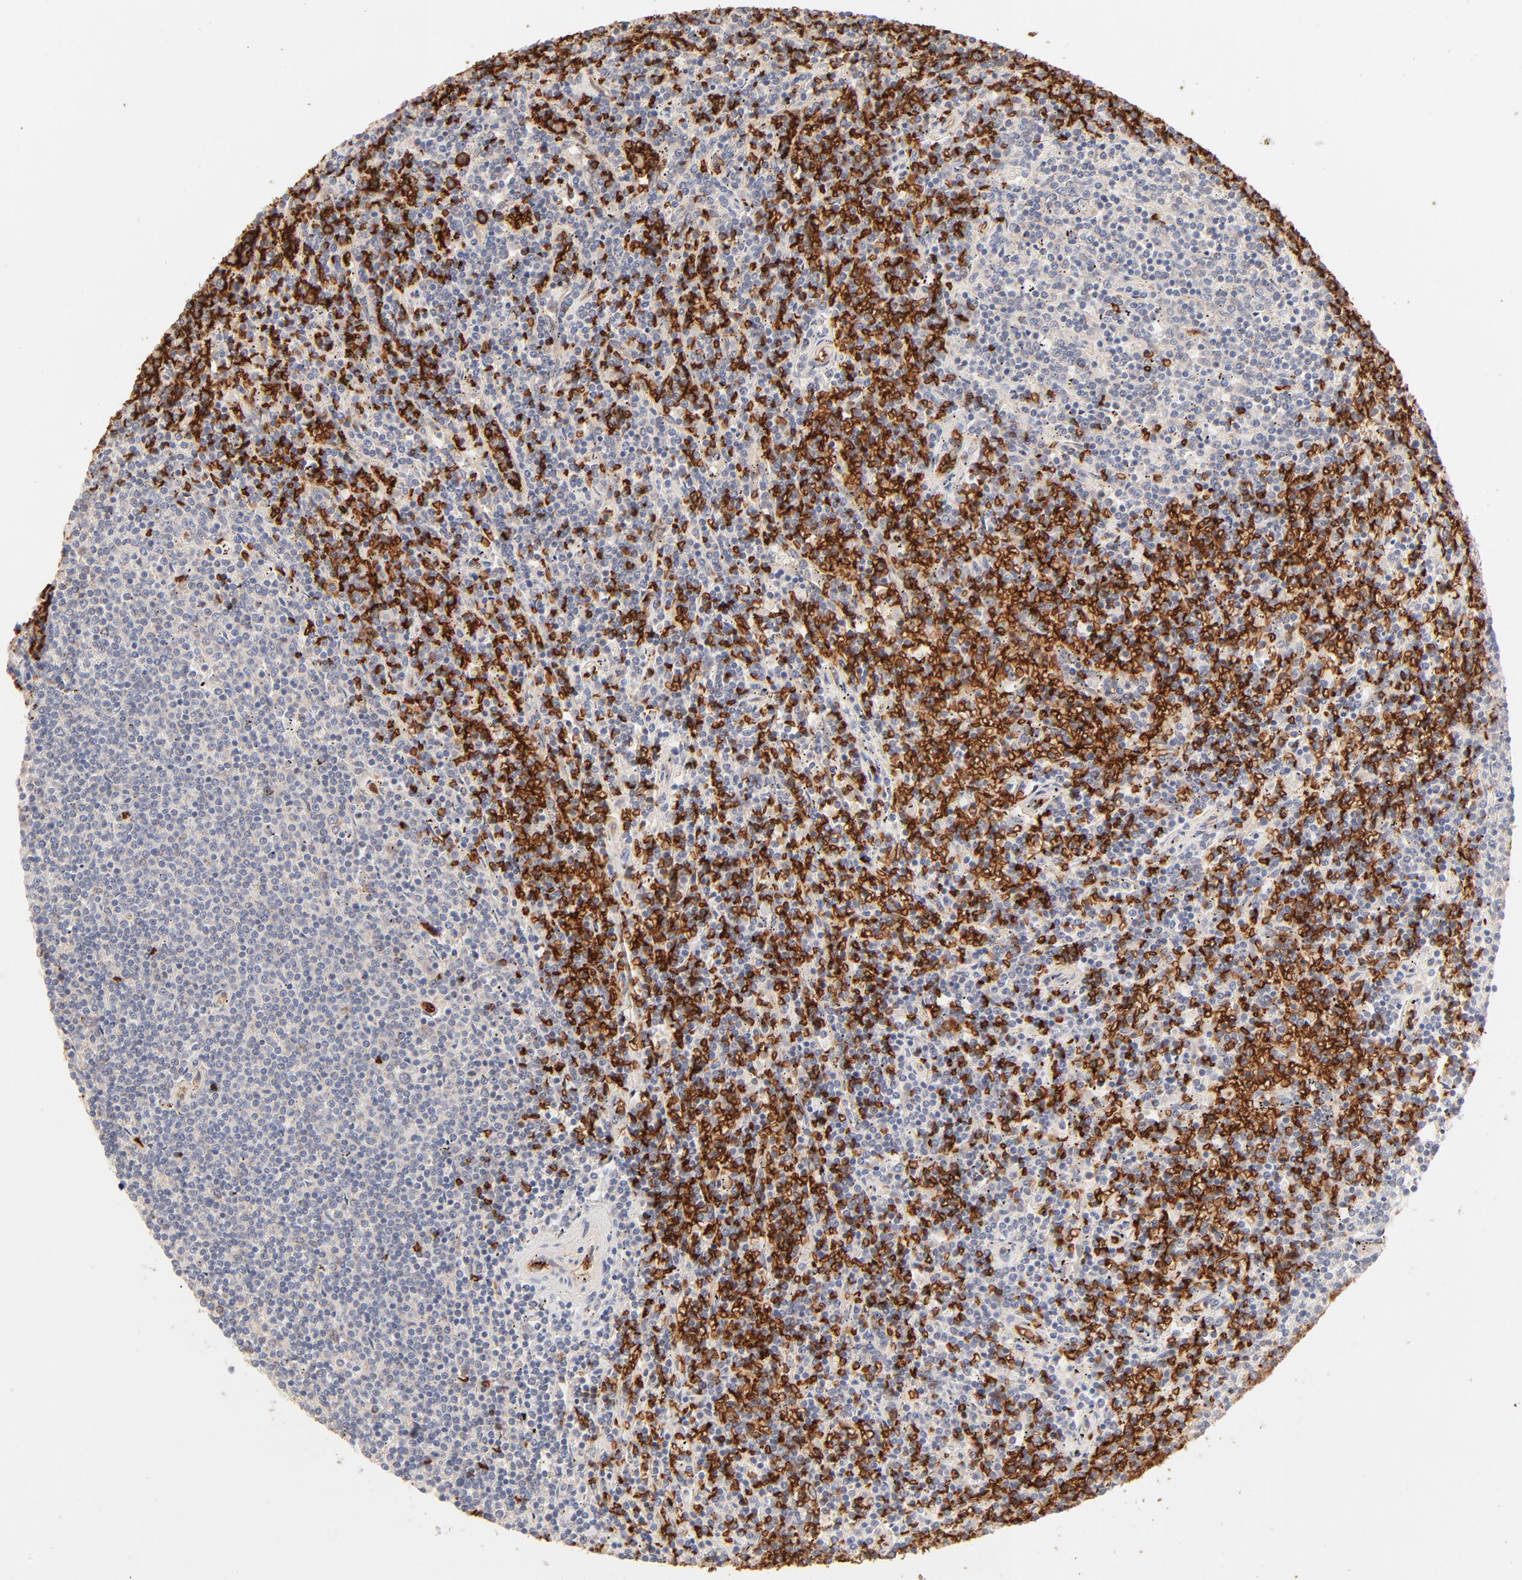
{"staining": {"intensity": "negative", "quantity": "none", "location": "none"}, "tissue": "lymphoma", "cell_type": "Tumor cells", "image_type": "cancer", "snomed": [{"axis": "morphology", "description": "Malignant lymphoma, non-Hodgkin's type, Low grade"}, {"axis": "topography", "description": "Spleen"}], "caption": "Histopathology image shows no significant protein expression in tumor cells of lymphoma.", "gene": "SPTB", "patient": {"sex": "female", "age": 50}}